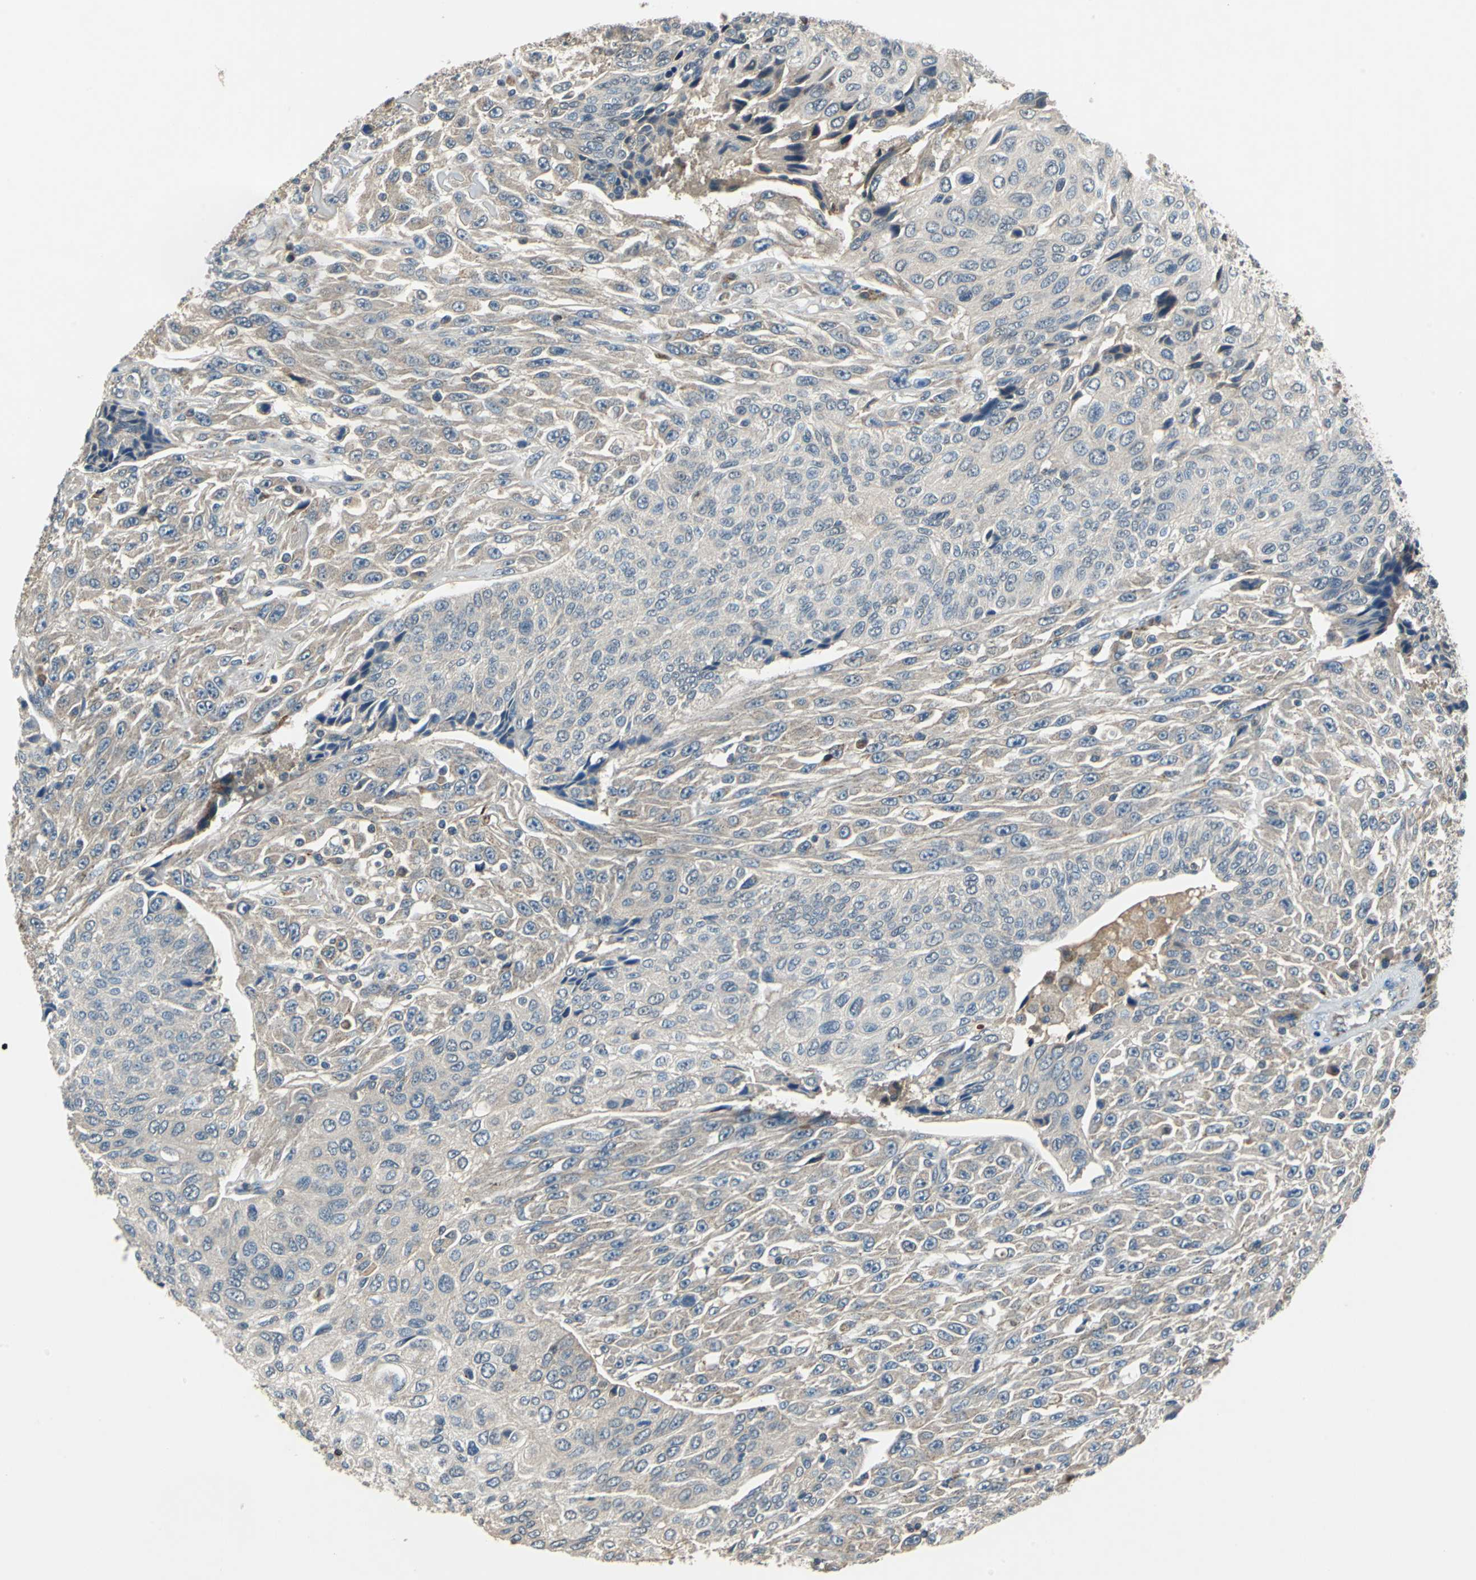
{"staining": {"intensity": "weak", "quantity": ">75%", "location": "cytoplasmic/membranous"}, "tissue": "urothelial cancer", "cell_type": "Tumor cells", "image_type": "cancer", "snomed": [{"axis": "morphology", "description": "Urothelial carcinoma, High grade"}, {"axis": "topography", "description": "Urinary bladder"}], "caption": "Immunohistochemistry micrograph of neoplastic tissue: human urothelial cancer stained using immunohistochemistry exhibits low levels of weak protein expression localized specifically in the cytoplasmic/membranous of tumor cells, appearing as a cytoplasmic/membranous brown color.", "gene": "SLC19A2", "patient": {"sex": "male", "age": 66}}